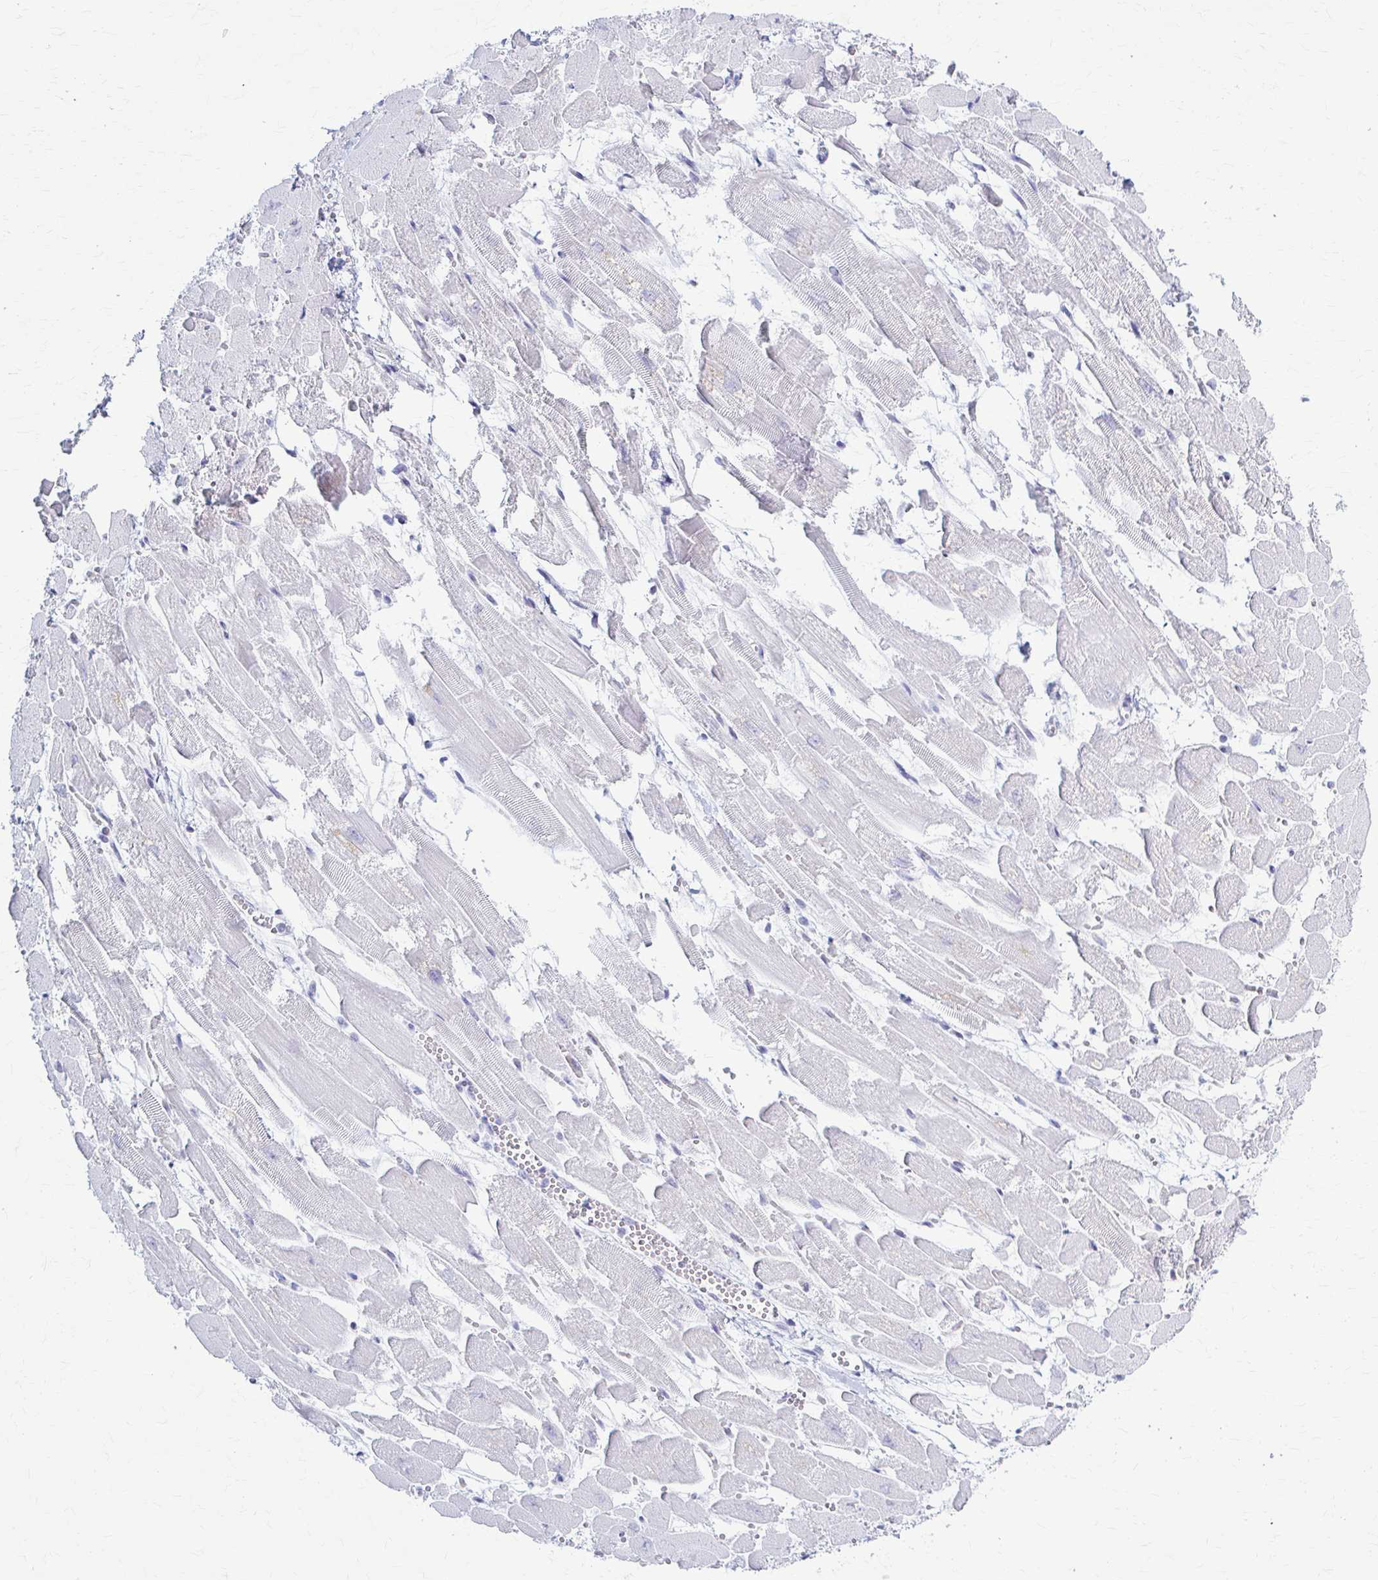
{"staining": {"intensity": "negative", "quantity": "none", "location": "none"}, "tissue": "heart muscle", "cell_type": "Cardiomyocytes", "image_type": "normal", "snomed": [{"axis": "morphology", "description": "Normal tissue, NOS"}, {"axis": "topography", "description": "Heart"}], "caption": "Immunohistochemical staining of normal heart muscle displays no significant expression in cardiomyocytes. (Brightfield microscopy of DAB (3,3'-diaminobenzidine) immunohistochemistry (IHC) at high magnification).", "gene": "PRKRA", "patient": {"sex": "female", "age": 52}}